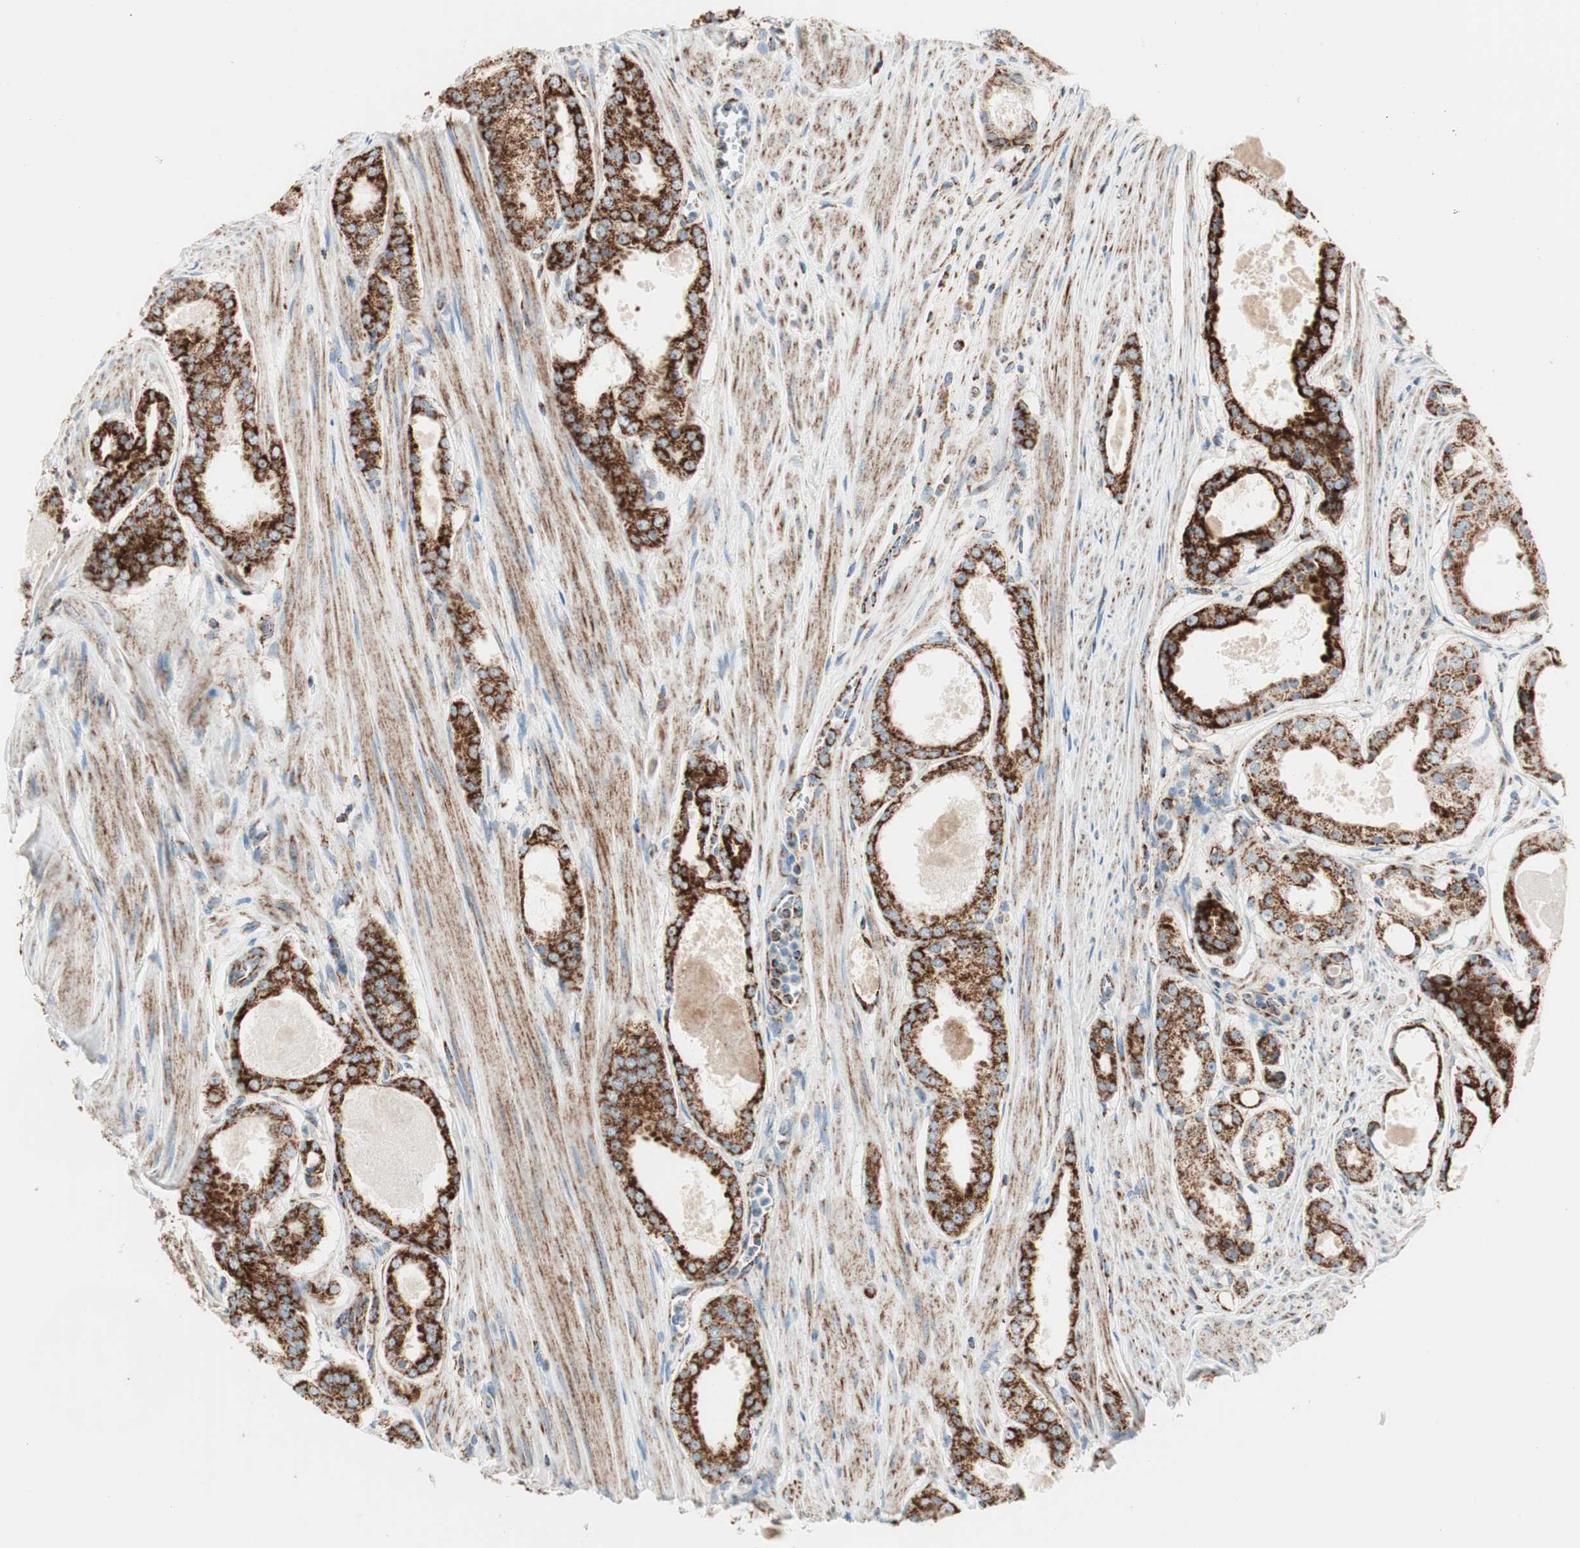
{"staining": {"intensity": "strong", "quantity": ">75%", "location": "cytoplasmic/membranous"}, "tissue": "prostate cancer", "cell_type": "Tumor cells", "image_type": "cancer", "snomed": [{"axis": "morphology", "description": "Adenocarcinoma, Low grade"}, {"axis": "topography", "description": "Prostate"}], "caption": "About >75% of tumor cells in human prostate cancer demonstrate strong cytoplasmic/membranous protein positivity as visualized by brown immunohistochemical staining.", "gene": "TOMM20", "patient": {"sex": "male", "age": 57}}